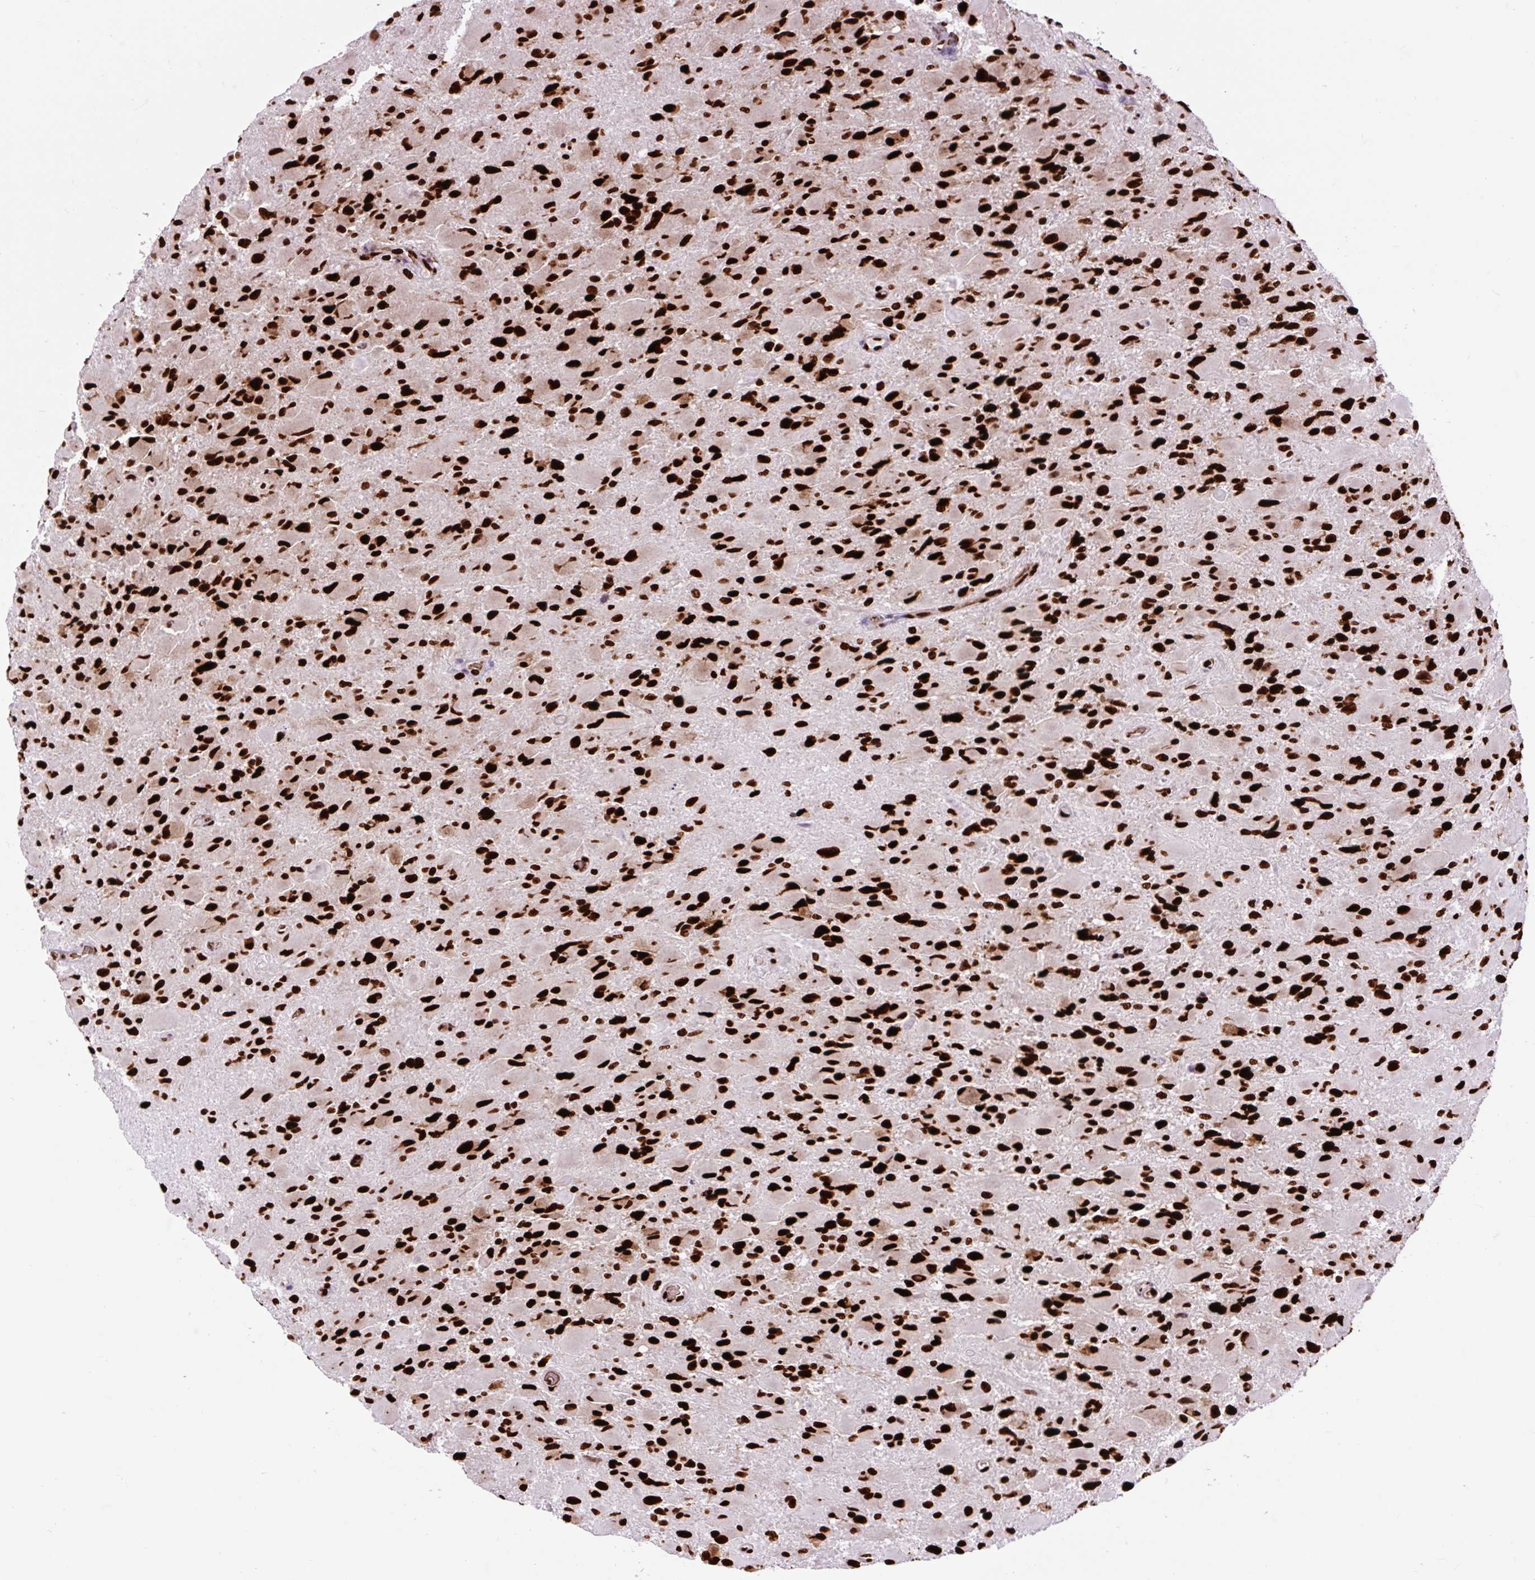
{"staining": {"intensity": "strong", "quantity": ">75%", "location": "nuclear"}, "tissue": "glioma", "cell_type": "Tumor cells", "image_type": "cancer", "snomed": [{"axis": "morphology", "description": "Glioma, malignant, High grade"}, {"axis": "topography", "description": "Cerebral cortex"}], "caption": "Strong nuclear positivity for a protein is seen in approximately >75% of tumor cells of malignant glioma (high-grade) using immunohistochemistry.", "gene": "FUS", "patient": {"sex": "female", "age": 36}}